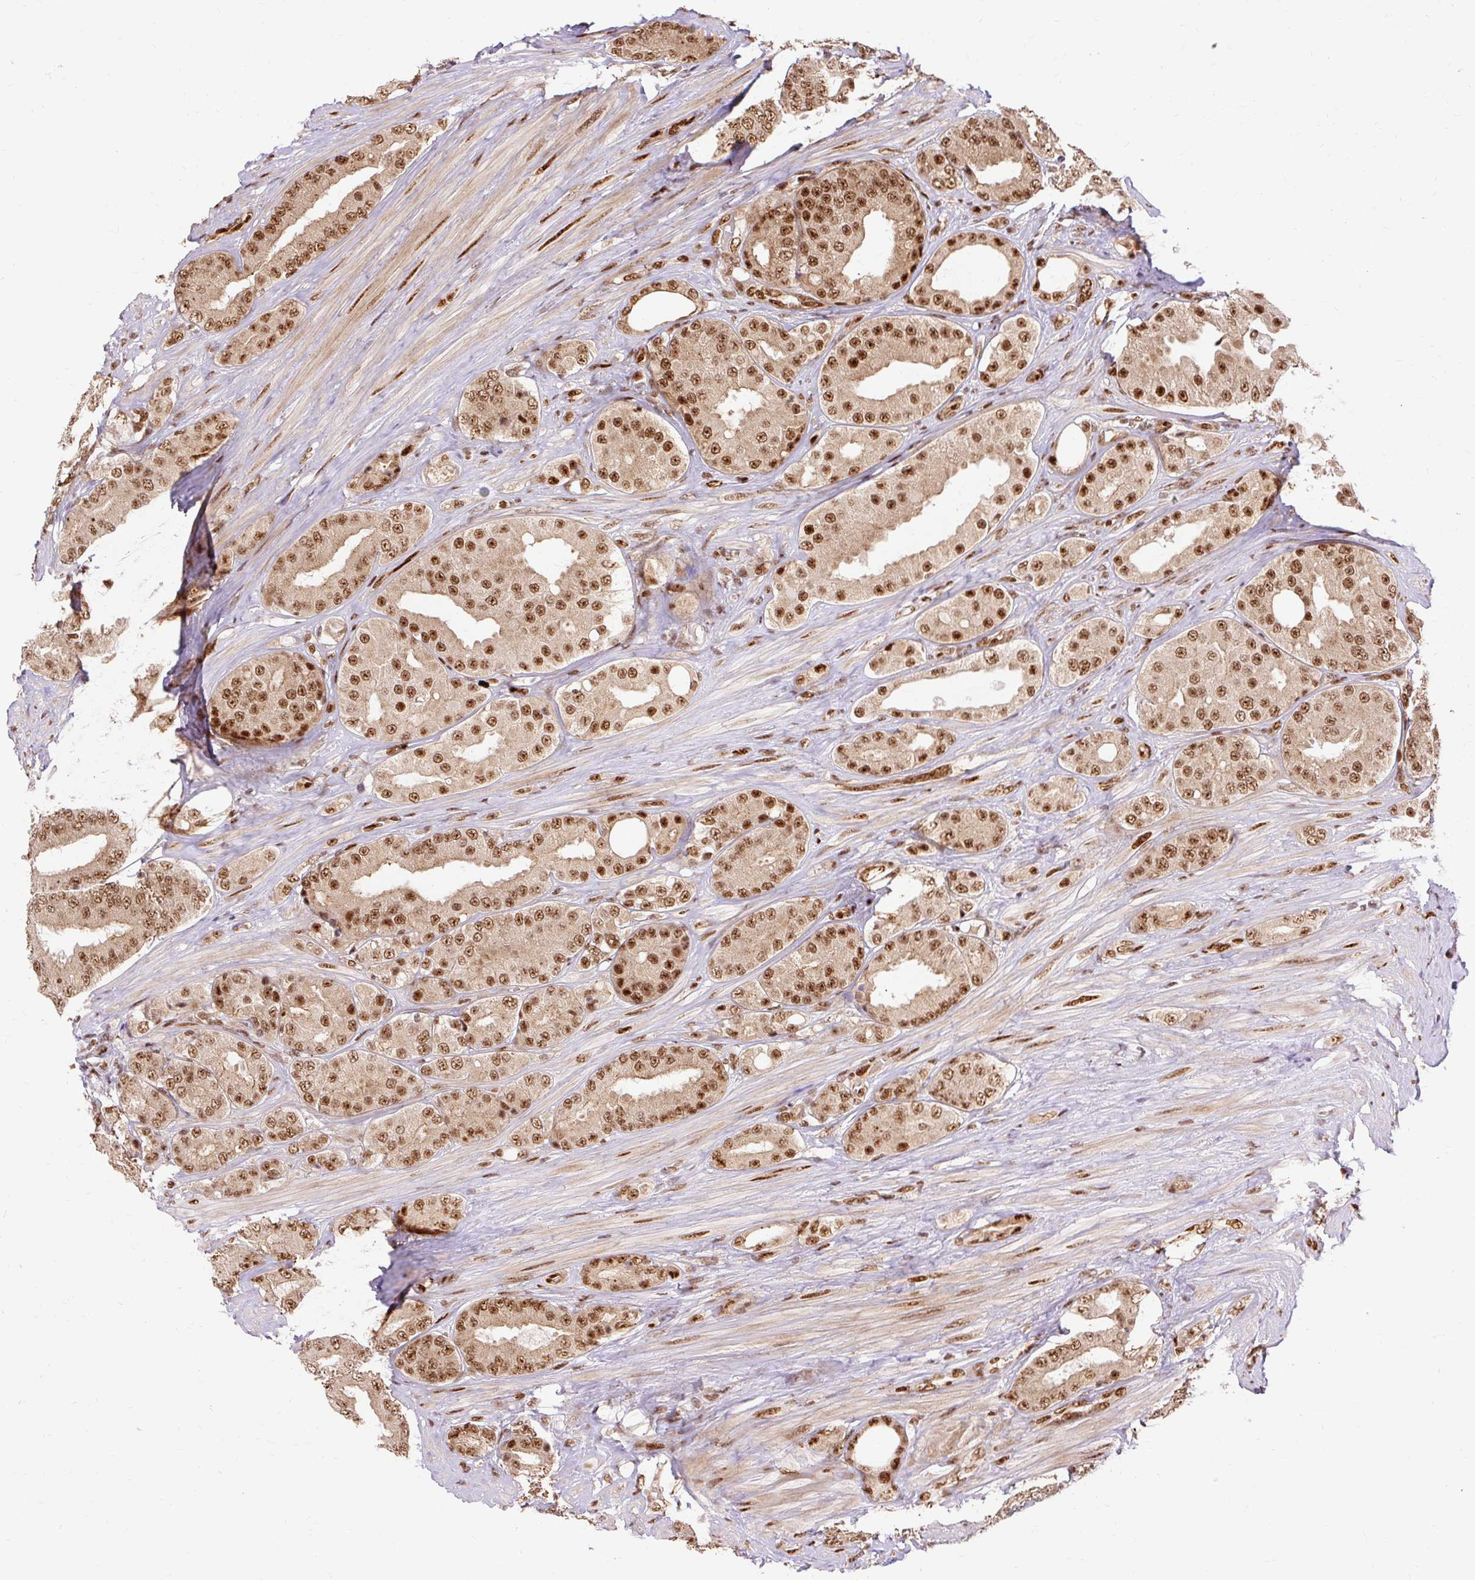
{"staining": {"intensity": "moderate", "quantity": ">75%", "location": "nuclear"}, "tissue": "prostate cancer", "cell_type": "Tumor cells", "image_type": "cancer", "snomed": [{"axis": "morphology", "description": "Adenocarcinoma, High grade"}, {"axis": "topography", "description": "Prostate"}], "caption": "High-magnification brightfield microscopy of prostate high-grade adenocarcinoma stained with DAB (brown) and counterstained with hematoxylin (blue). tumor cells exhibit moderate nuclear staining is seen in about>75% of cells.", "gene": "MECOM", "patient": {"sex": "male", "age": 63}}